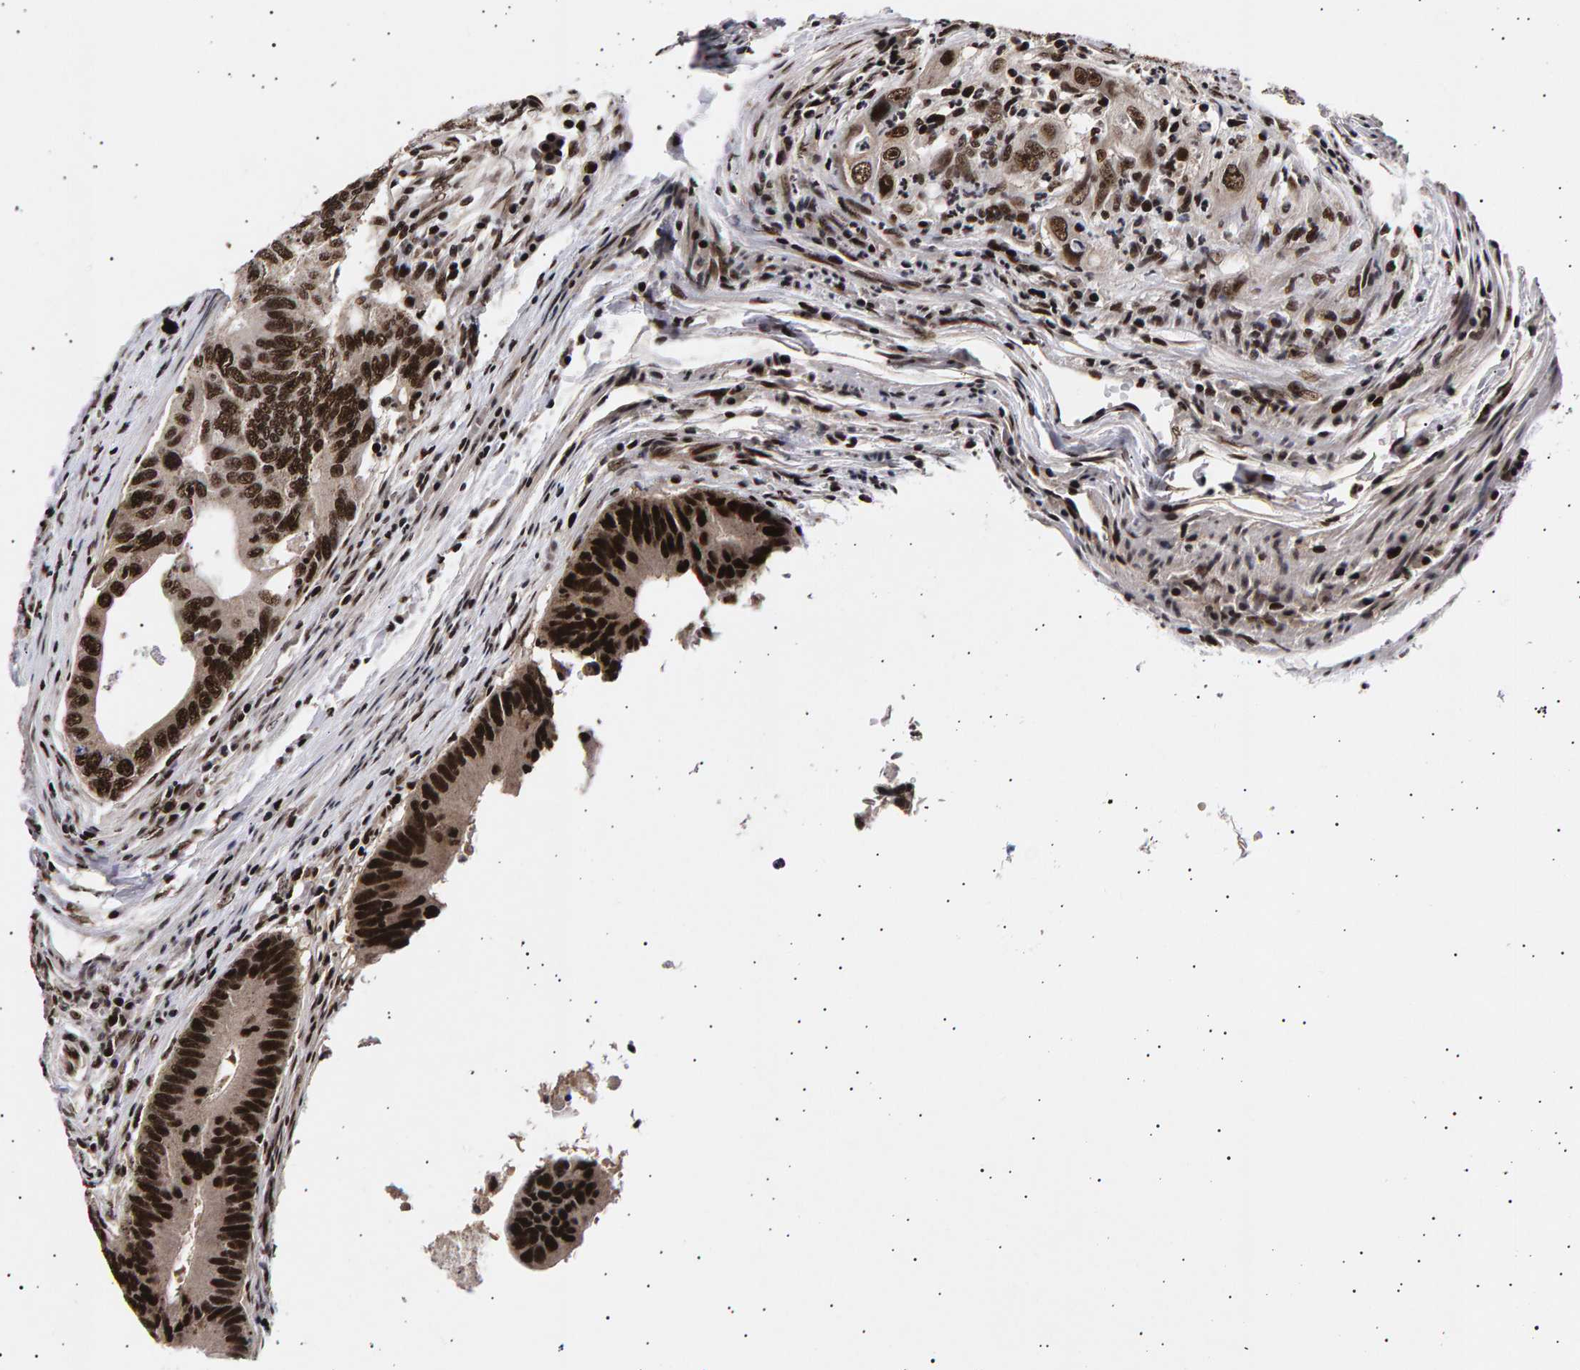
{"staining": {"intensity": "strong", "quantity": ">75%", "location": "nuclear"}, "tissue": "colorectal cancer", "cell_type": "Tumor cells", "image_type": "cancer", "snomed": [{"axis": "morphology", "description": "Adenocarcinoma, NOS"}, {"axis": "topography", "description": "Colon"}], "caption": "This histopathology image displays immunohistochemistry staining of colorectal adenocarcinoma, with high strong nuclear expression in about >75% of tumor cells.", "gene": "ANKRD40", "patient": {"sex": "male", "age": 71}}